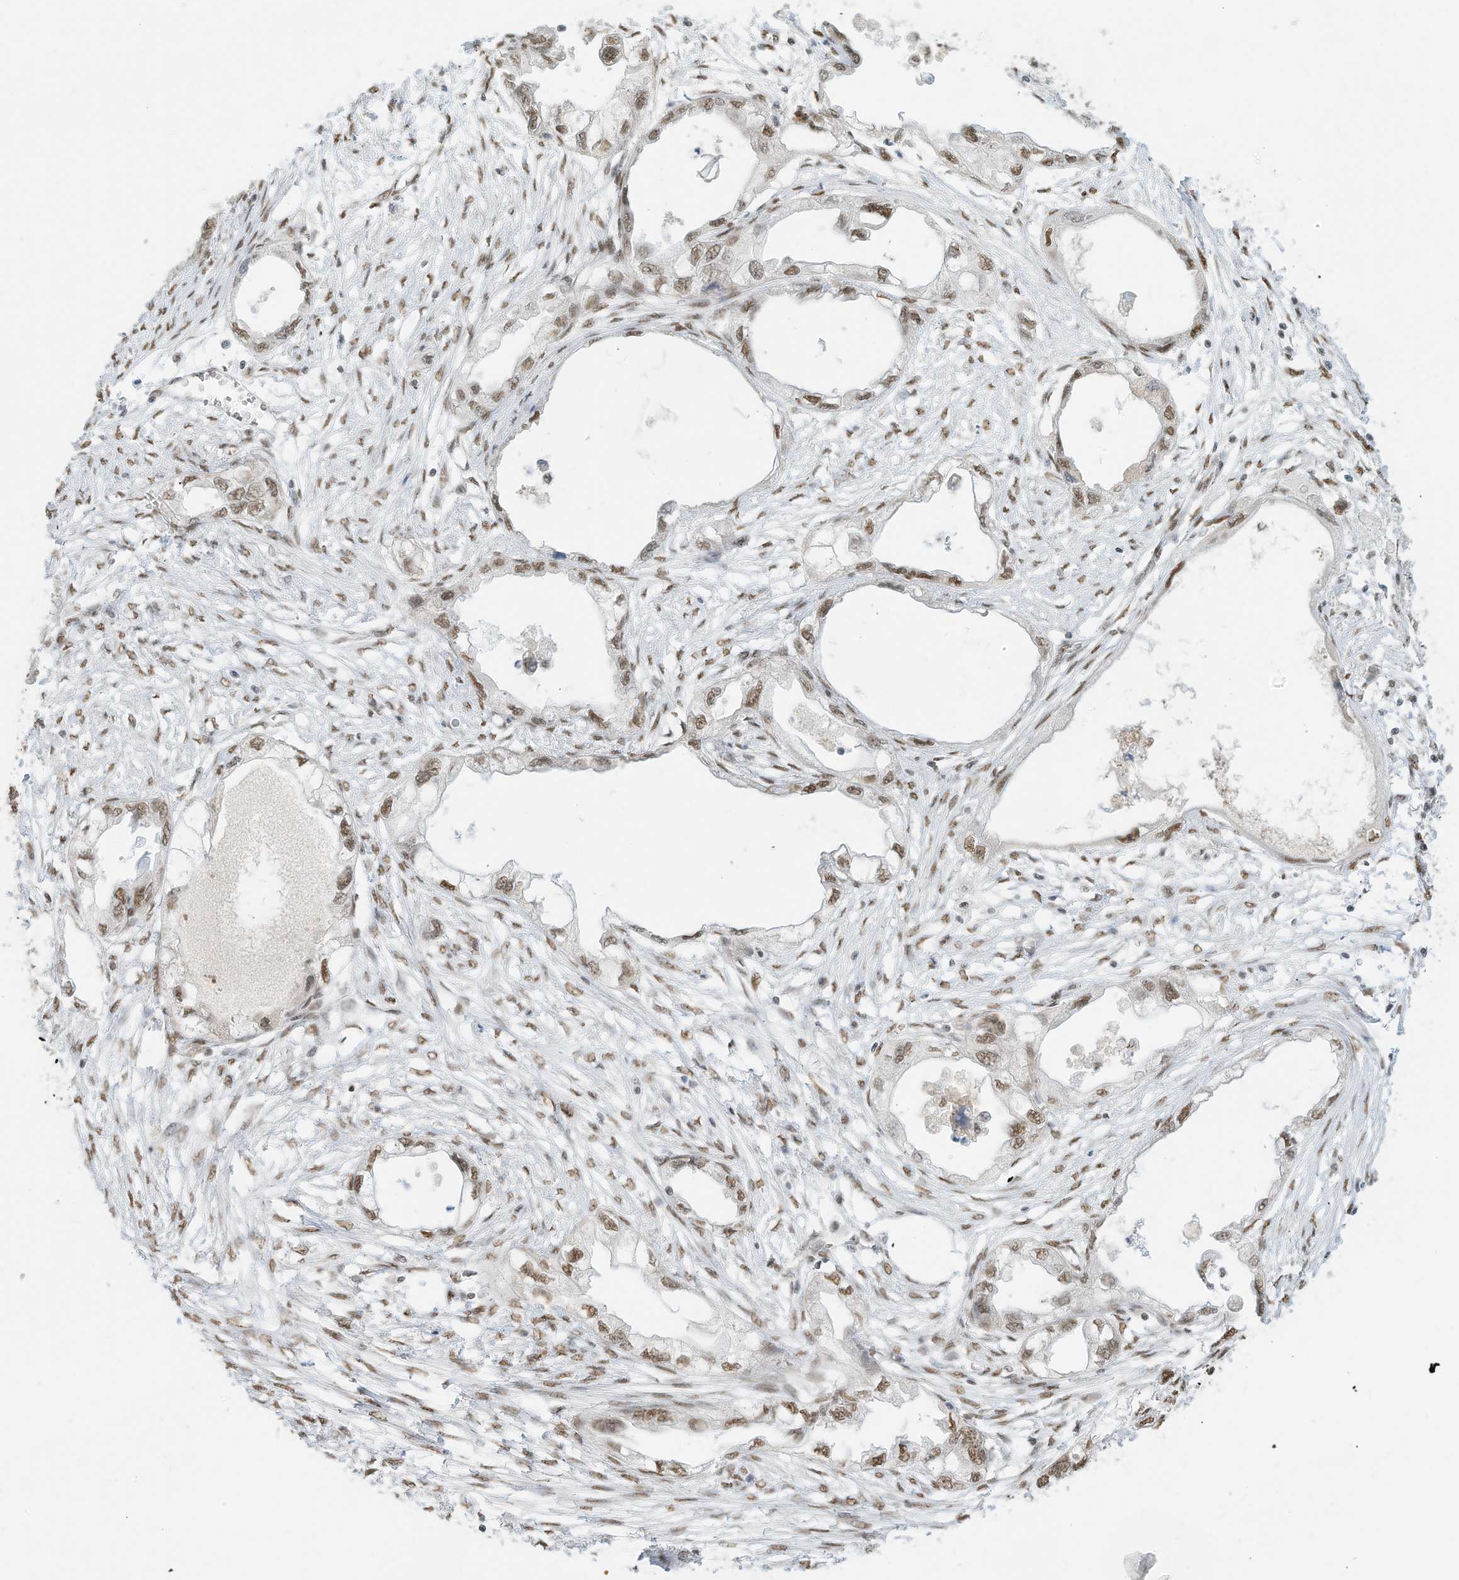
{"staining": {"intensity": "moderate", "quantity": ">75%", "location": "nuclear"}, "tissue": "endometrial cancer", "cell_type": "Tumor cells", "image_type": "cancer", "snomed": [{"axis": "morphology", "description": "Adenocarcinoma, NOS"}, {"axis": "morphology", "description": "Adenocarcinoma, metastatic, NOS"}, {"axis": "topography", "description": "Adipose tissue"}, {"axis": "topography", "description": "Endometrium"}], "caption": "A high-resolution image shows immunohistochemistry staining of endometrial cancer (metastatic adenocarcinoma), which reveals moderate nuclear expression in approximately >75% of tumor cells. (DAB IHC, brown staining for protein, blue staining for nuclei).", "gene": "NHSL1", "patient": {"sex": "female", "age": 67}}